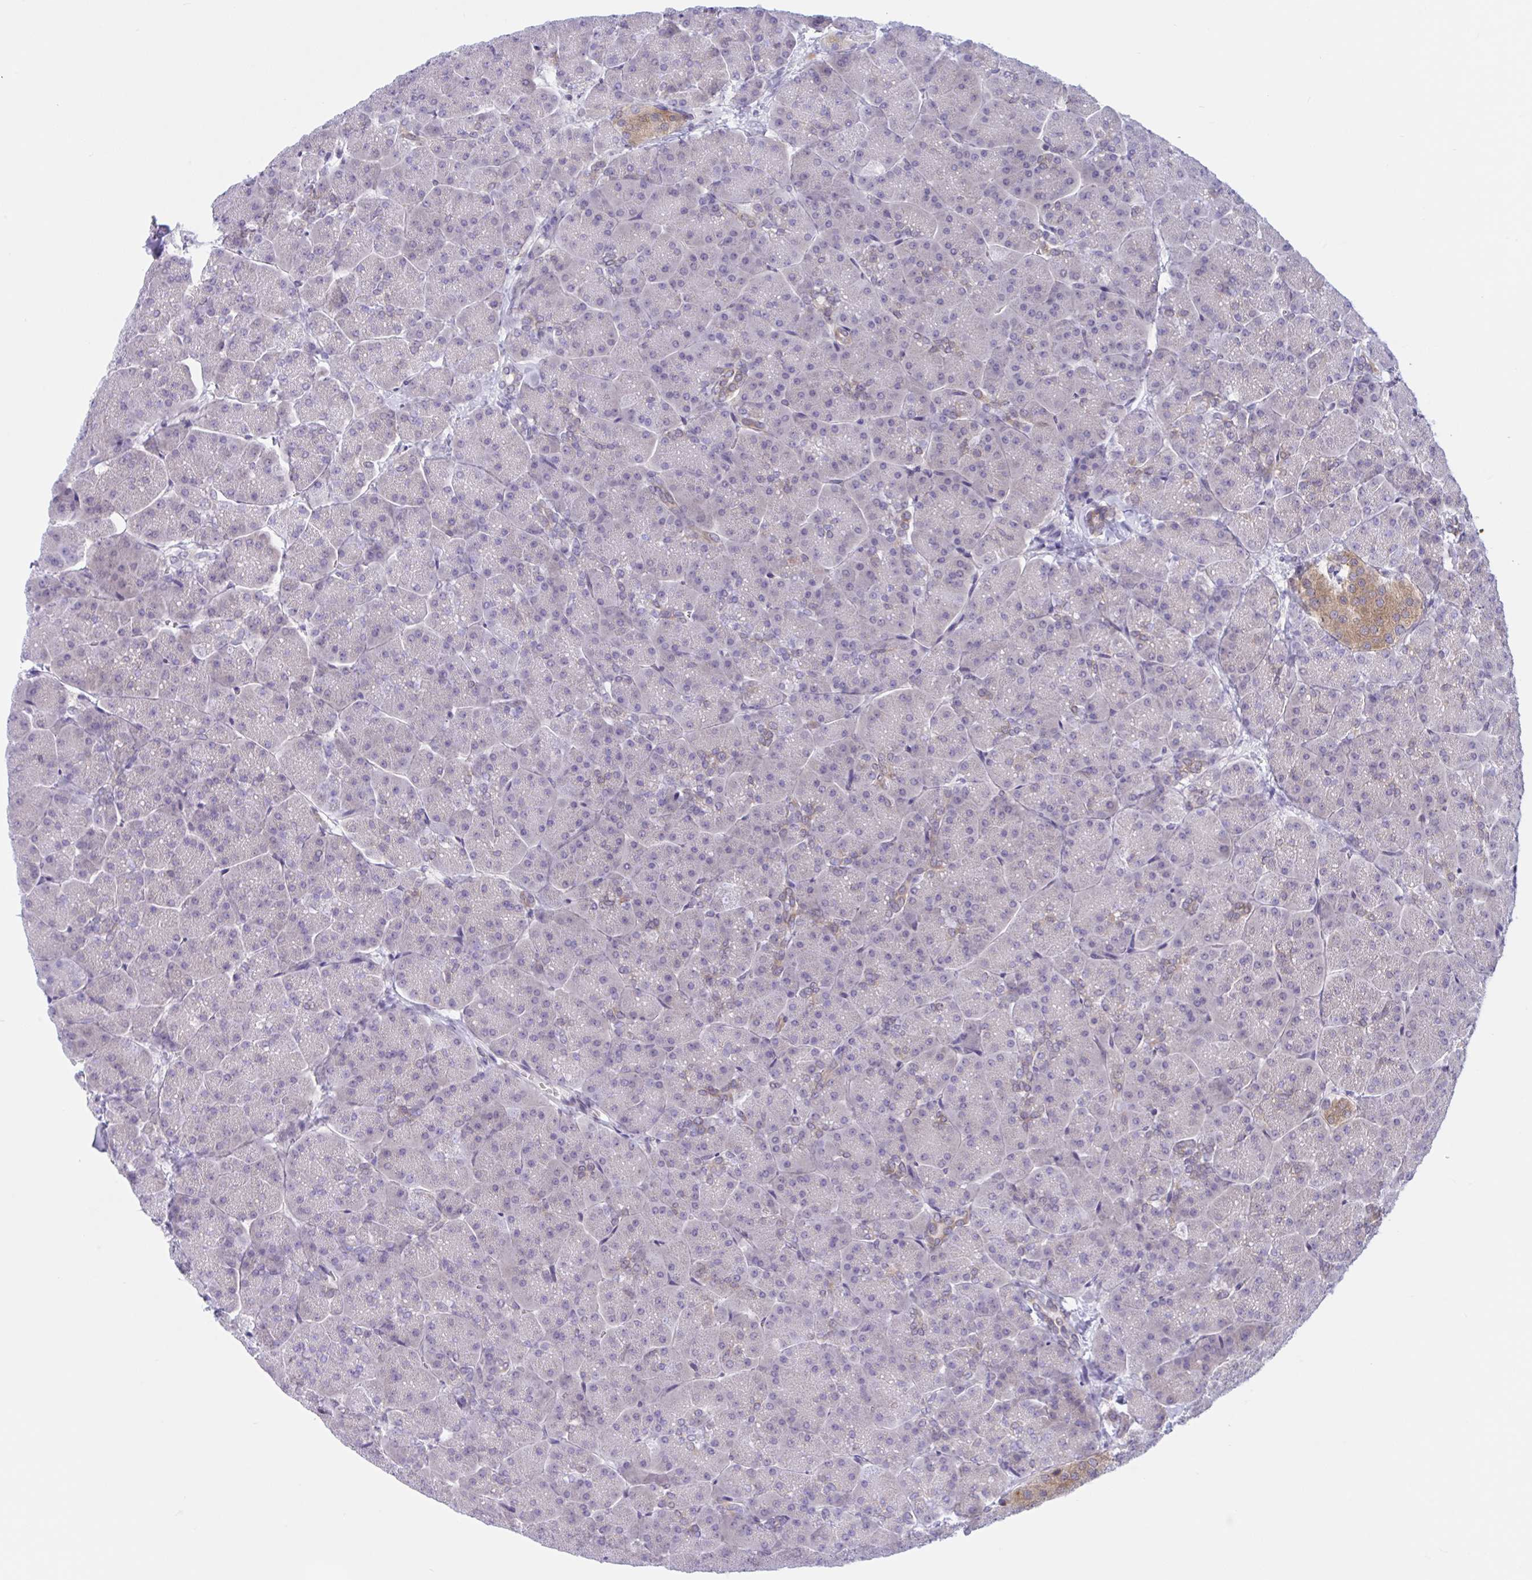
{"staining": {"intensity": "weak", "quantity": "<25%", "location": "cytoplasmic/membranous"}, "tissue": "pancreas", "cell_type": "Exocrine glandular cells", "image_type": "normal", "snomed": [{"axis": "morphology", "description": "Normal tissue, NOS"}, {"axis": "topography", "description": "Pancreas"}, {"axis": "topography", "description": "Peripheral nerve tissue"}], "caption": "High power microscopy micrograph of an immunohistochemistry histopathology image of normal pancreas, revealing no significant expression in exocrine glandular cells.", "gene": "CAMLG", "patient": {"sex": "male", "age": 54}}